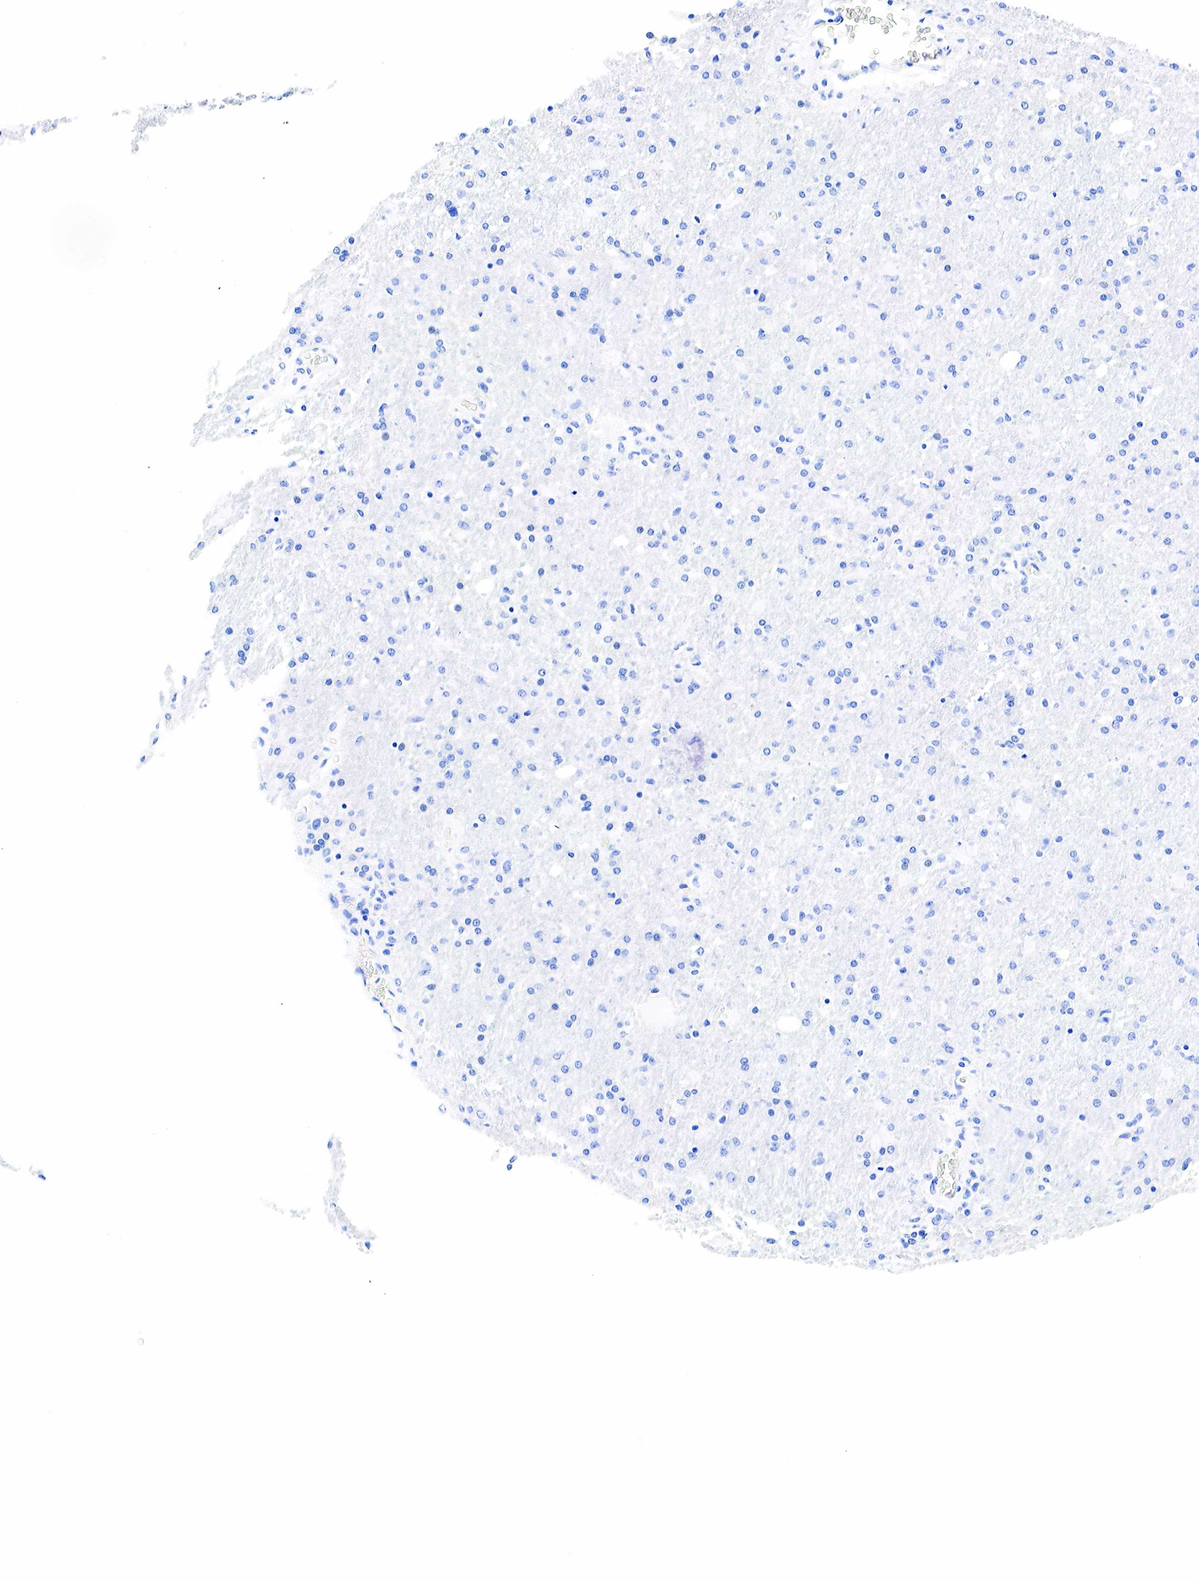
{"staining": {"intensity": "negative", "quantity": "none", "location": "none"}, "tissue": "glioma", "cell_type": "Tumor cells", "image_type": "cancer", "snomed": [{"axis": "morphology", "description": "Glioma, malignant, High grade"}, {"axis": "topography", "description": "Brain"}], "caption": "Immunohistochemistry image of neoplastic tissue: human malignant glioma (high-grade) stained with DAB (3,3'-diaminobenzidine) demonstrates no significant protein expression in tumor cells. The staining was performed using DAB to visualize the protein expression in brown, while the nuclei were stained in blue with hematoxylin (Magnification: 20x).", "gene": "ESR1", "patient": {"sex": "male", "age": 68}}